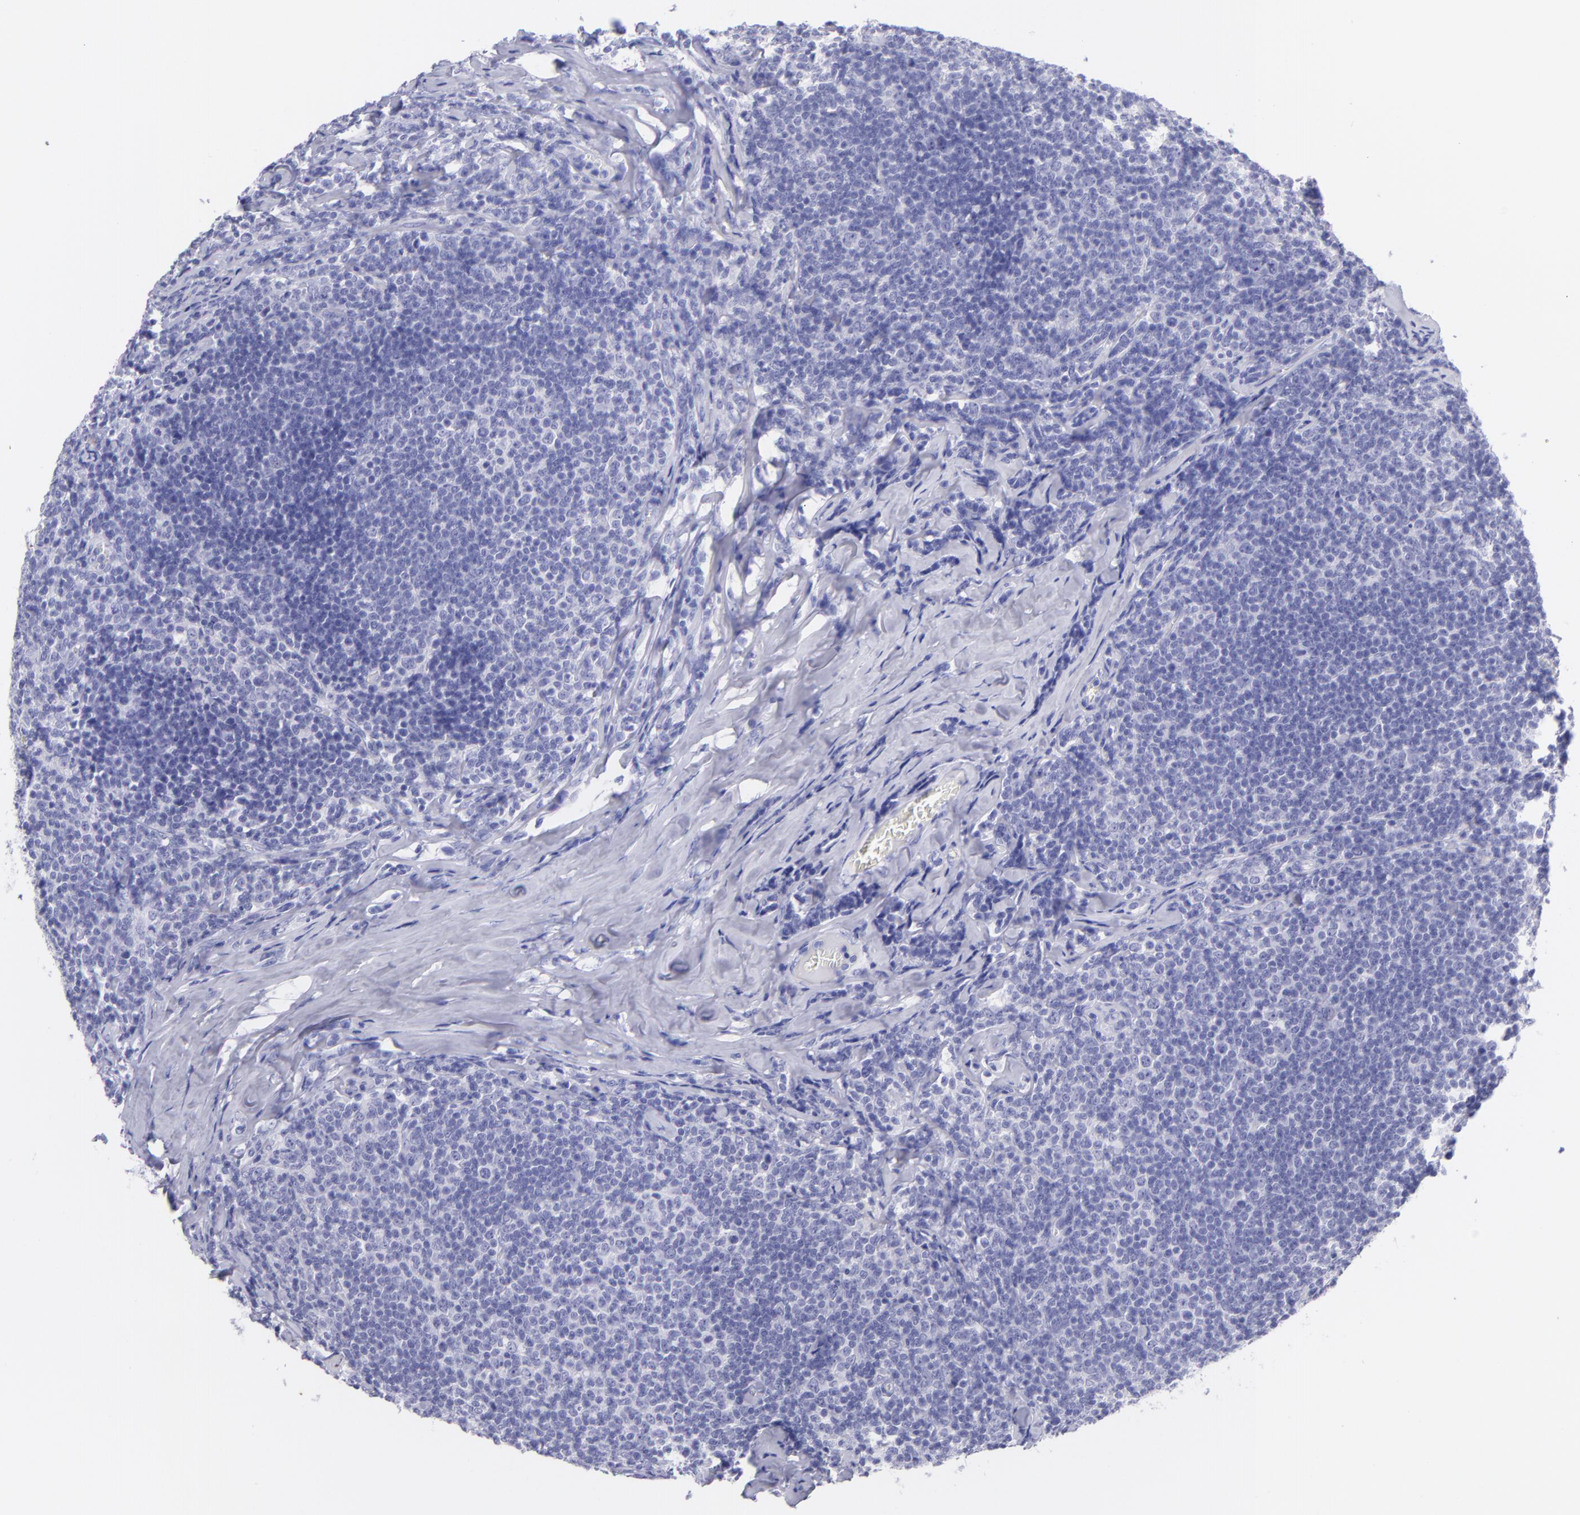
{"staining": {"intensity": "negative", "quantity": "none", "location": "none"}, "tissue": "lymphoma", "cell_type": "Tumor cells", "image_type": "cancer", "snomed": [{"axis": "morphology", "description": "Malignant lymphoma, non-Hodgkin's type, Low grade"}, {"axis": "topography", "description": "Lymph node"}], "caption": "High magnification brightfield microscopy of lymphoma stained with DAB (brown) and counterstained with hematoxylin (blue): tumor cells show no significant staining.", "gene": "CNP", "patient": {"sex": "male", "age": 74}}